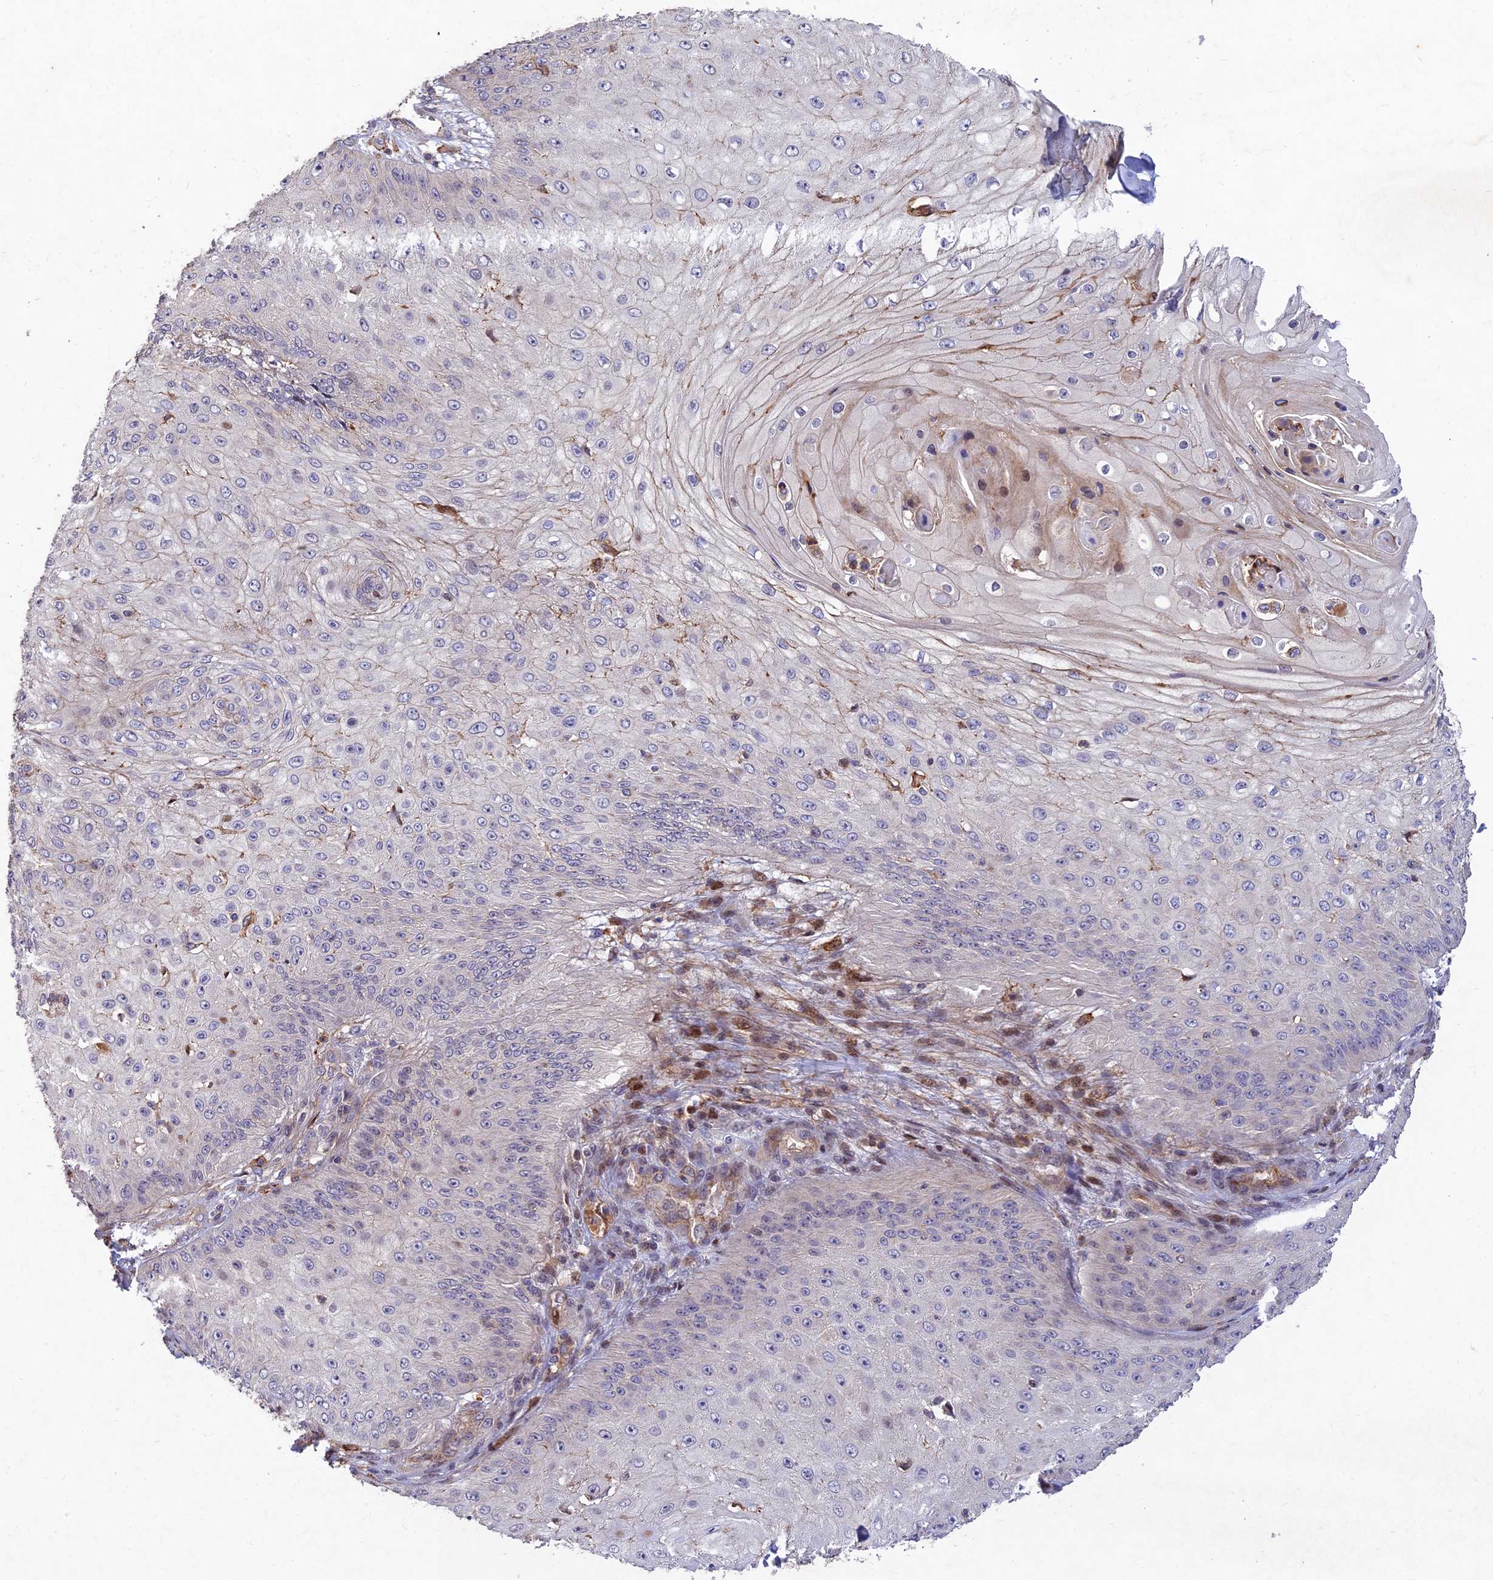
{"staining": {"intensity": "negative", "quantity": "none", "location": "none"}, "tissue": "skin cancer", "cell_type": "Tumor cells", "image_type": "cancer", "snomed": [{"axis": "morphology", "description": "Squamous cell carcinoma, NOS"}, {"axis": "topography", "description": "Skin"}], "caption": "Squamous cell carcinoma (skin) stained for a protein using immunohistochemistry (IHC) reveals no expression tumor cells.", "gene": "RELCH", "patient": {"sex": "male", "age": 70}}